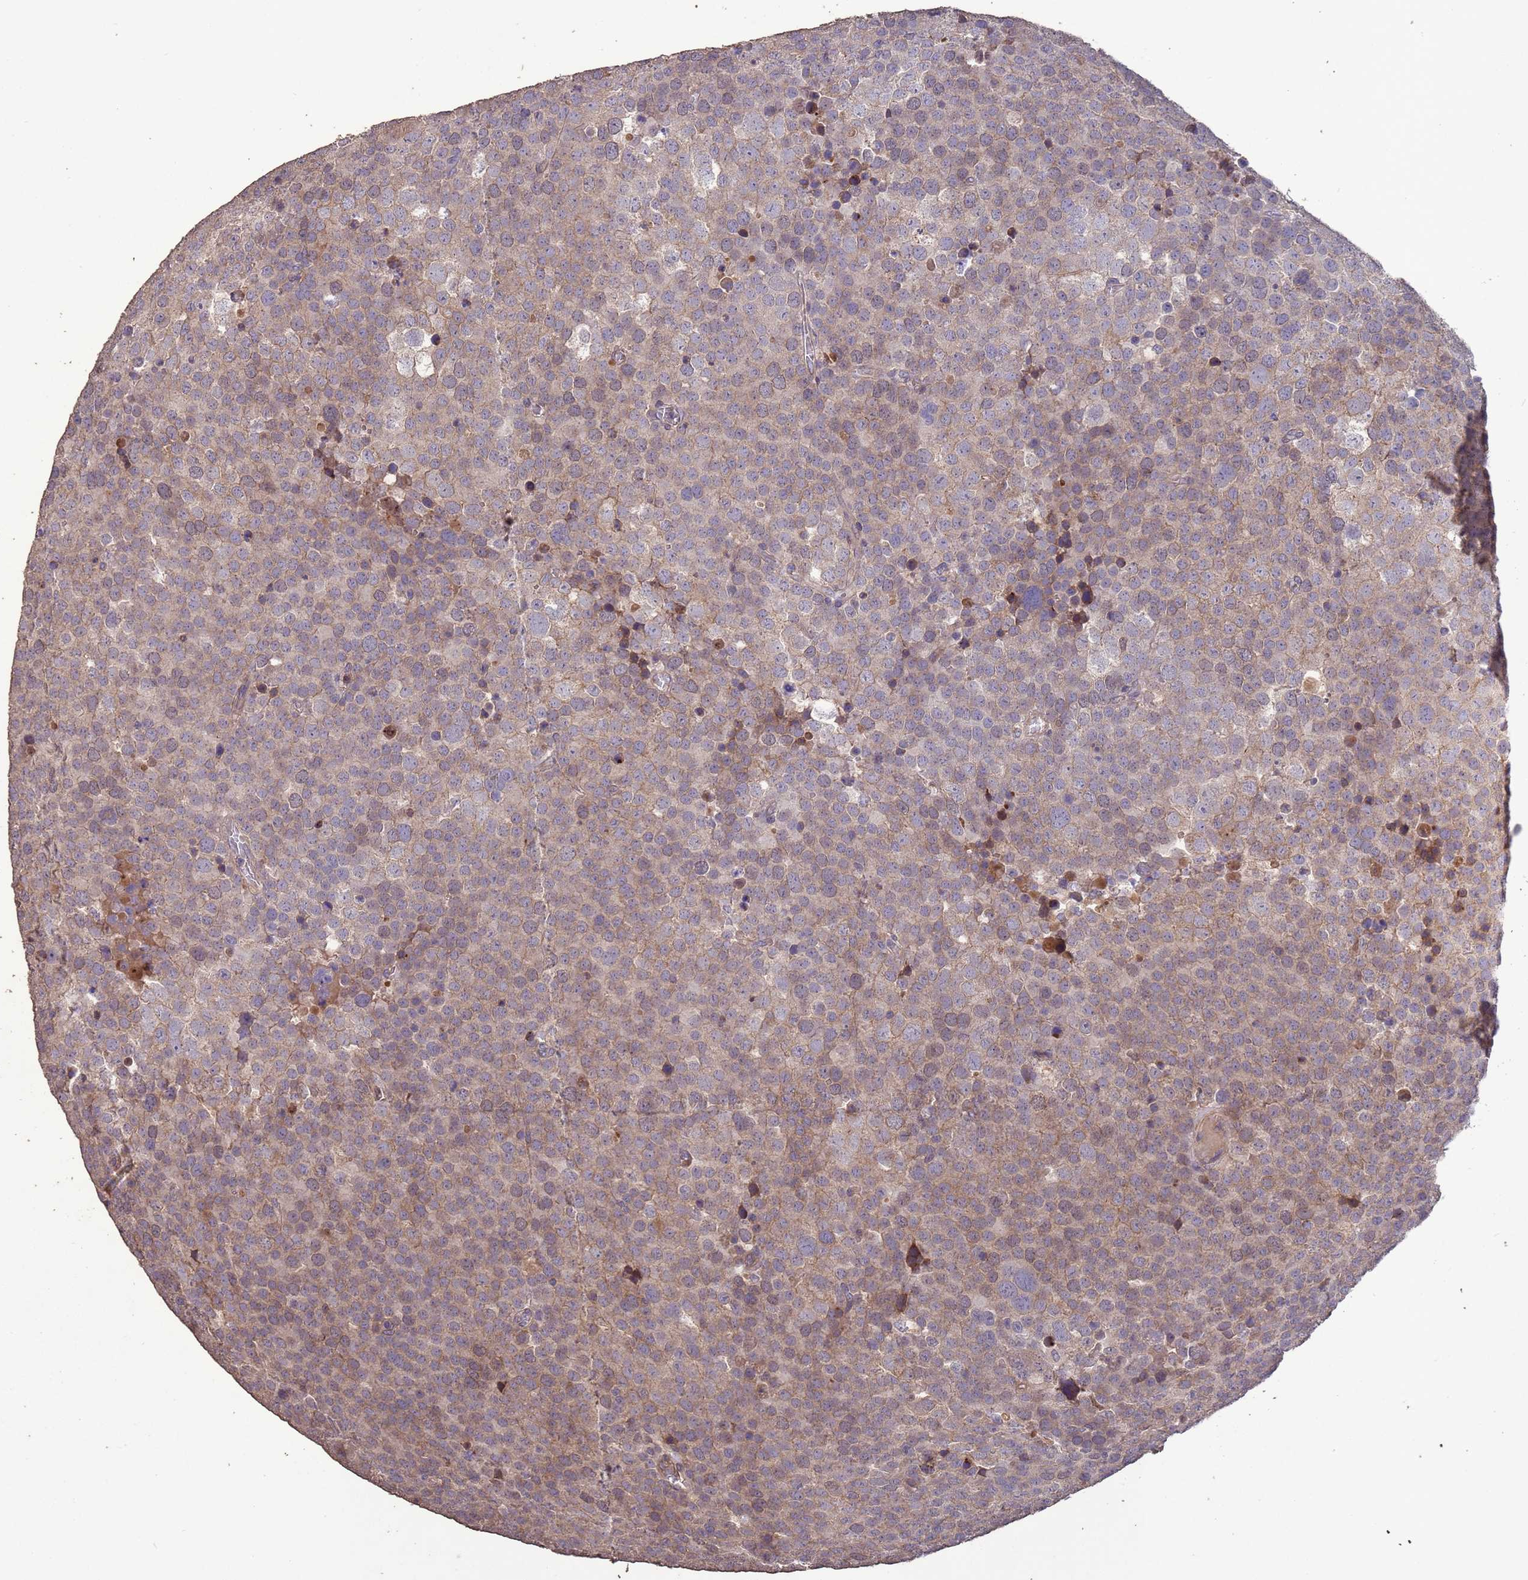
{"staining": {"intensity": "moderate", "quantity": "25%-75%", "location": "cytoplasmic/membranous"}, "tissue": "testis cancer", "cell_type": "Tumor cells", "image_type": "cancer", "snomed": [{"axis": "morphology", "description": "Seminoma, NOS"}, {"axis": "topography", "description": "Testis"}], "caption": "Protein staining reveals moderate cytoplasmic/membranous staining in about 25%-75% of tumor cells in testis cancer (seminoma).", "gene": "SLC9B2", "patient": {"sex": "male", "age": 71}}